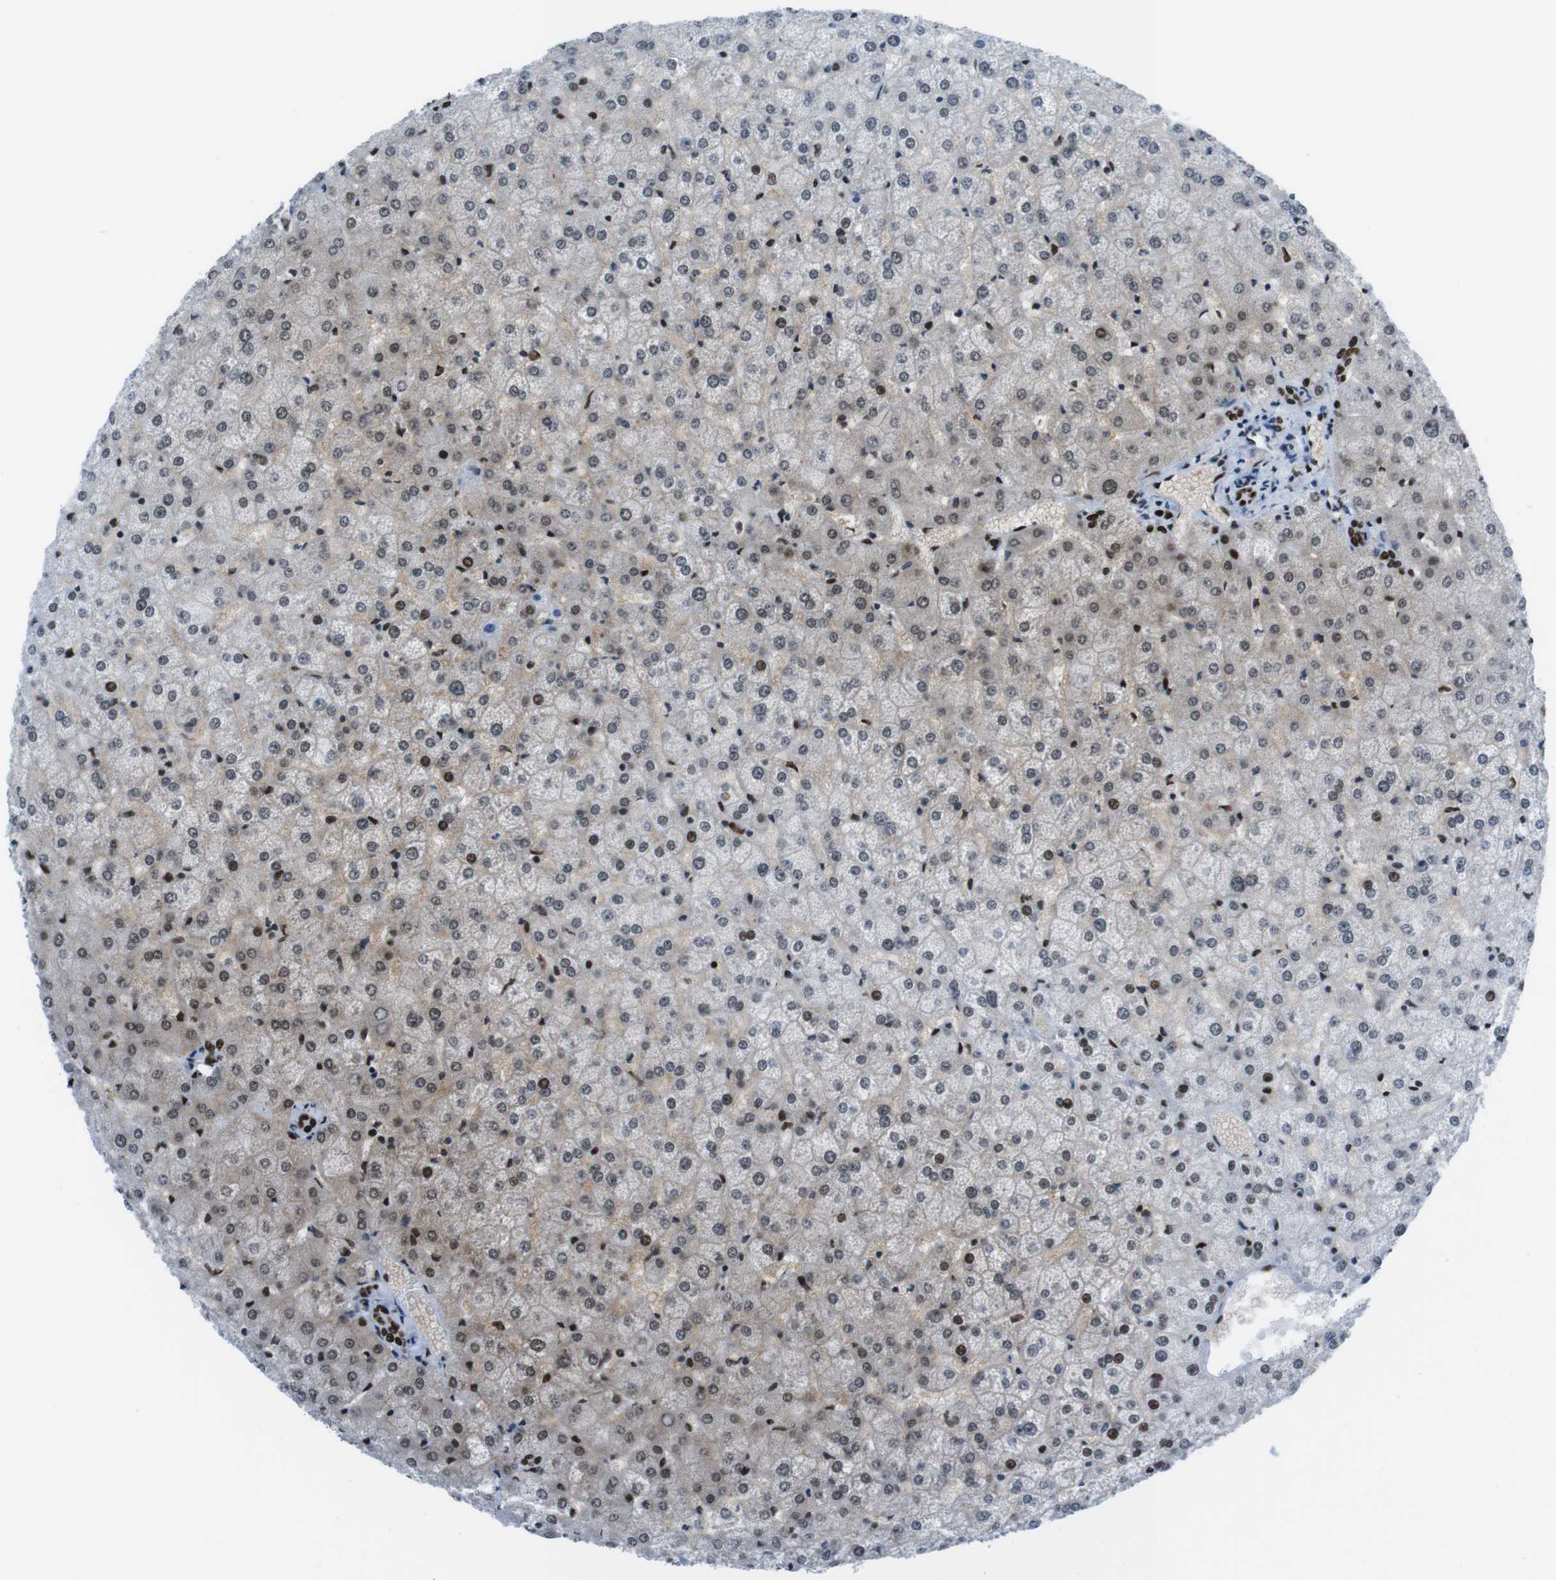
{"staining": {"intensity": "strong", "quantity": ">75%", "location": "nuclear"}, "tissue": "liver", "cell_type": "Cholangiocytes", "image_type": "normal", "snomed": [{"axis": "morphology", "description": "Normal tissue, NOS"}, {"axis": "topography", "description": "Liver"}], "caption": "Unremarkable liver demonstrates strong nuclear staining in about >75% of cholangiocytes.", "gene": "CITED2", "patient": {"sex": "female", "age": 32}}